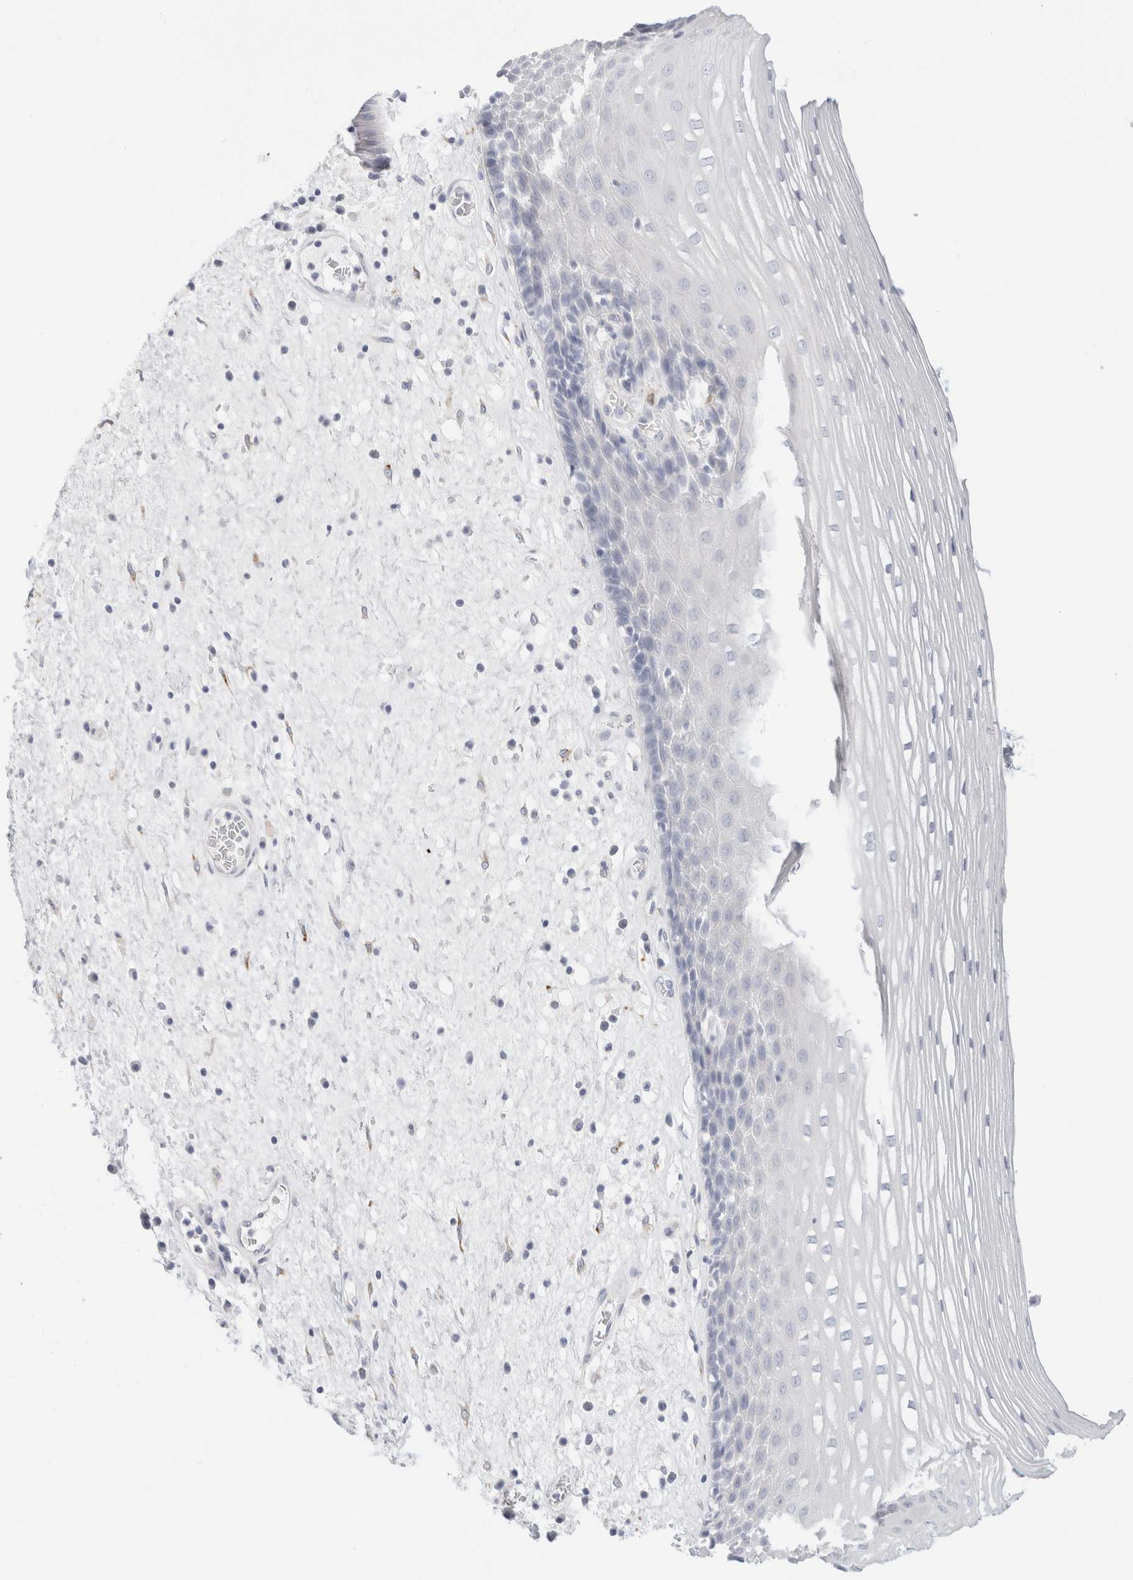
{"staining": {"intensity": "negative", "quantity": "none", "location": "none"}, "tissue": "esophagus", "cell_type": "Squamous epithelial cells", "image_type": "normal", "snomed": [{"axis": "morphology", "description": "Normal tissue, NOS"}, {"axis": "morphology", "description": "Adenocarcinoma, NOS"}, {"axis": "topography", "description": "Esophagus"}], "caption": "The immunohistochemistry micrograph has no significant expression in squamous epithelial cells of esophagus. Nuclei are stained in blue.", "gene": "RTN4", "patient": {"sex": "male", "age": 62}}